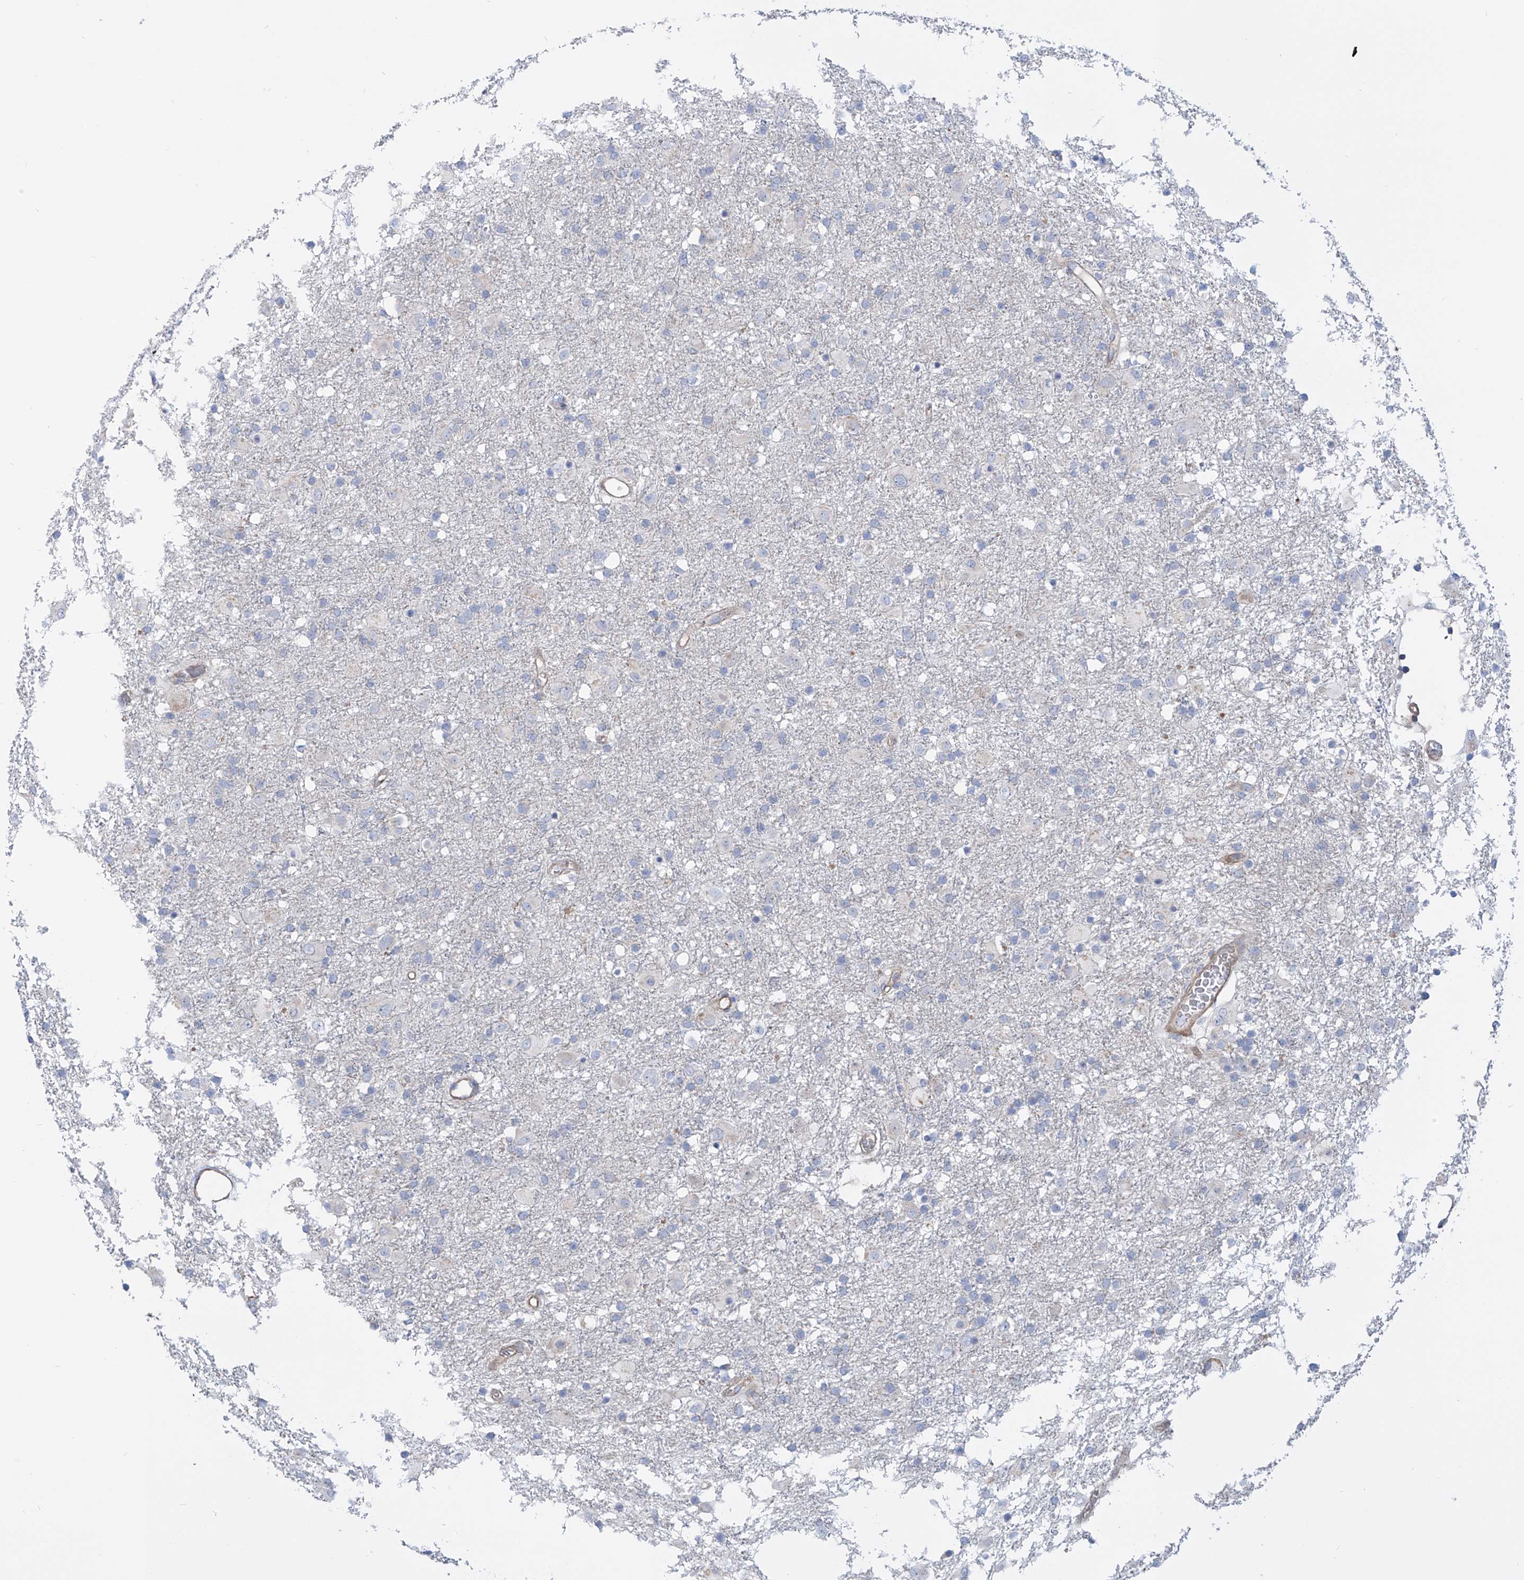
{"staining": {"intensity": "negative", "quantity": "none", "location": "none"}, "tissue": "glioma", "cell_type": "Tumor cells", "image_type": "cancer", "snomed": [{"axis": "morphology", "description": "Glioma, malignant, Low grade"}, {"axis": "topography", "description": "Brain"}], "caption": "Tumor cells show no significant protein expression in low-grade glioma (malignant). Nuclei are stained in blue.", "gene": "TMEM209", "patient": {"sex": "male", "age": 65}}